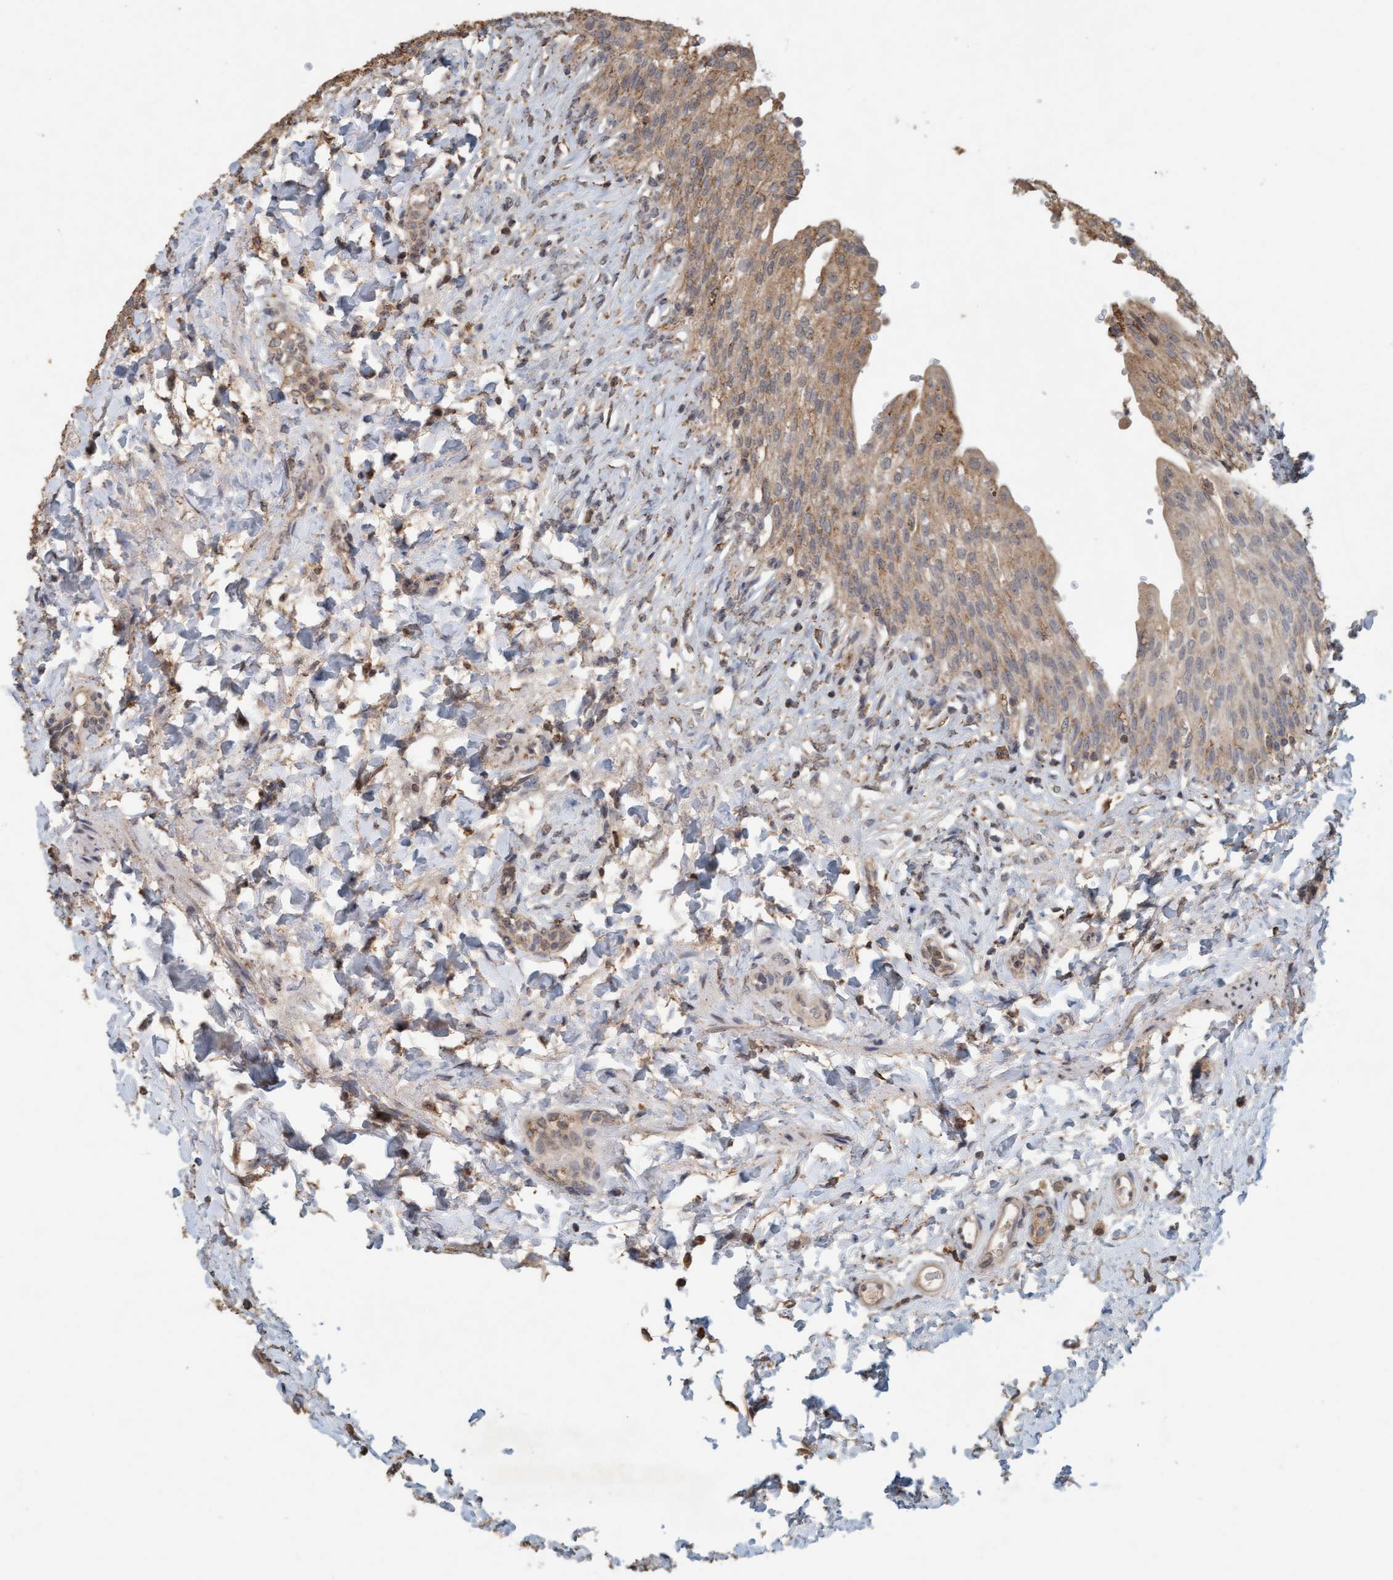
{"staining": {"intensity": "moderate", "quantity": ">75%", "location": "cytoplasmic/membranous"}, "tissue": "urinary bladder", "cell_type": "Urothelial cells", "image_type": "normal", "snomed": [{"axis": "morphology", "description": "Urothelial carcinoma, High grade"}, {"axis": "topography", "description": "Urinary bladder"}], "caption": "Immunohistochemistry (IHC) of normal urinary bladder shows medium levels of moderate cytoplasmic/membranous positivity in about >75% of urothelial cells.", "gene": "VSIG8", "patient": {"sex": "male", "age": 46}}